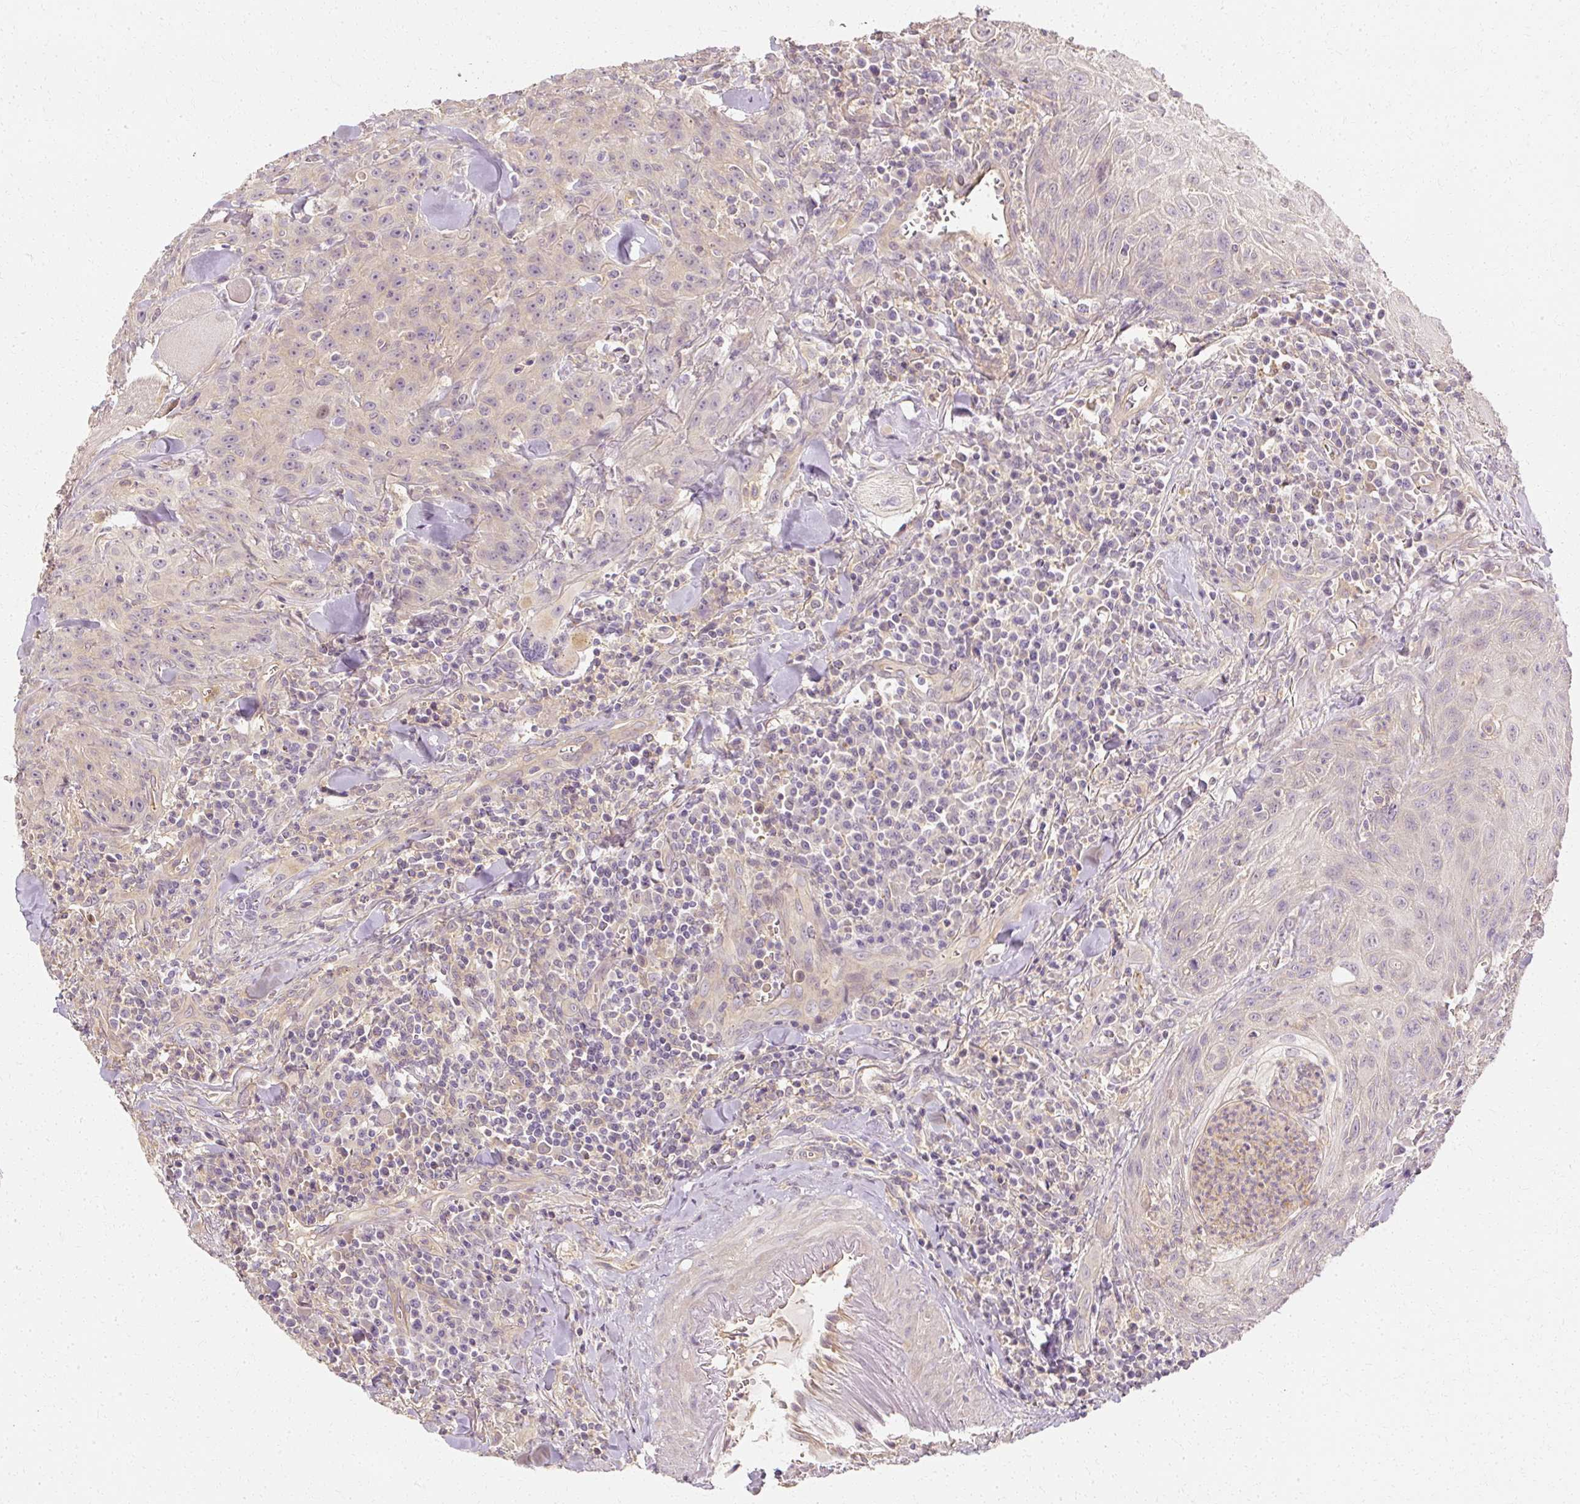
{"staining": {"intensity": "negative", "quantity": "none", "location": "none"}, "tissue": "head and neck cancer", "cell_type": "Tumor cells", "image_type": "cancer", "snomed": [{"axis": "morphology", "description": "Normal tissue, NOS"}, {"axis": "morphology", "description": "Squamous cell carcinoma, NOS"}, {"axis": "topography", "description": "Oral tissue"}, {"axis": "topography", "description": "Head-Neck"}], "caption": "This image is of squamous cell carcinoma (head and neck) stained with IHC to label a protein in brown with the nuclei are counter-stained blue. There is no positivity in tumor cells. Nuclei are stained in blue.", "gene": "GNAQ", "patient": {"sex": "female", "age": 70}}